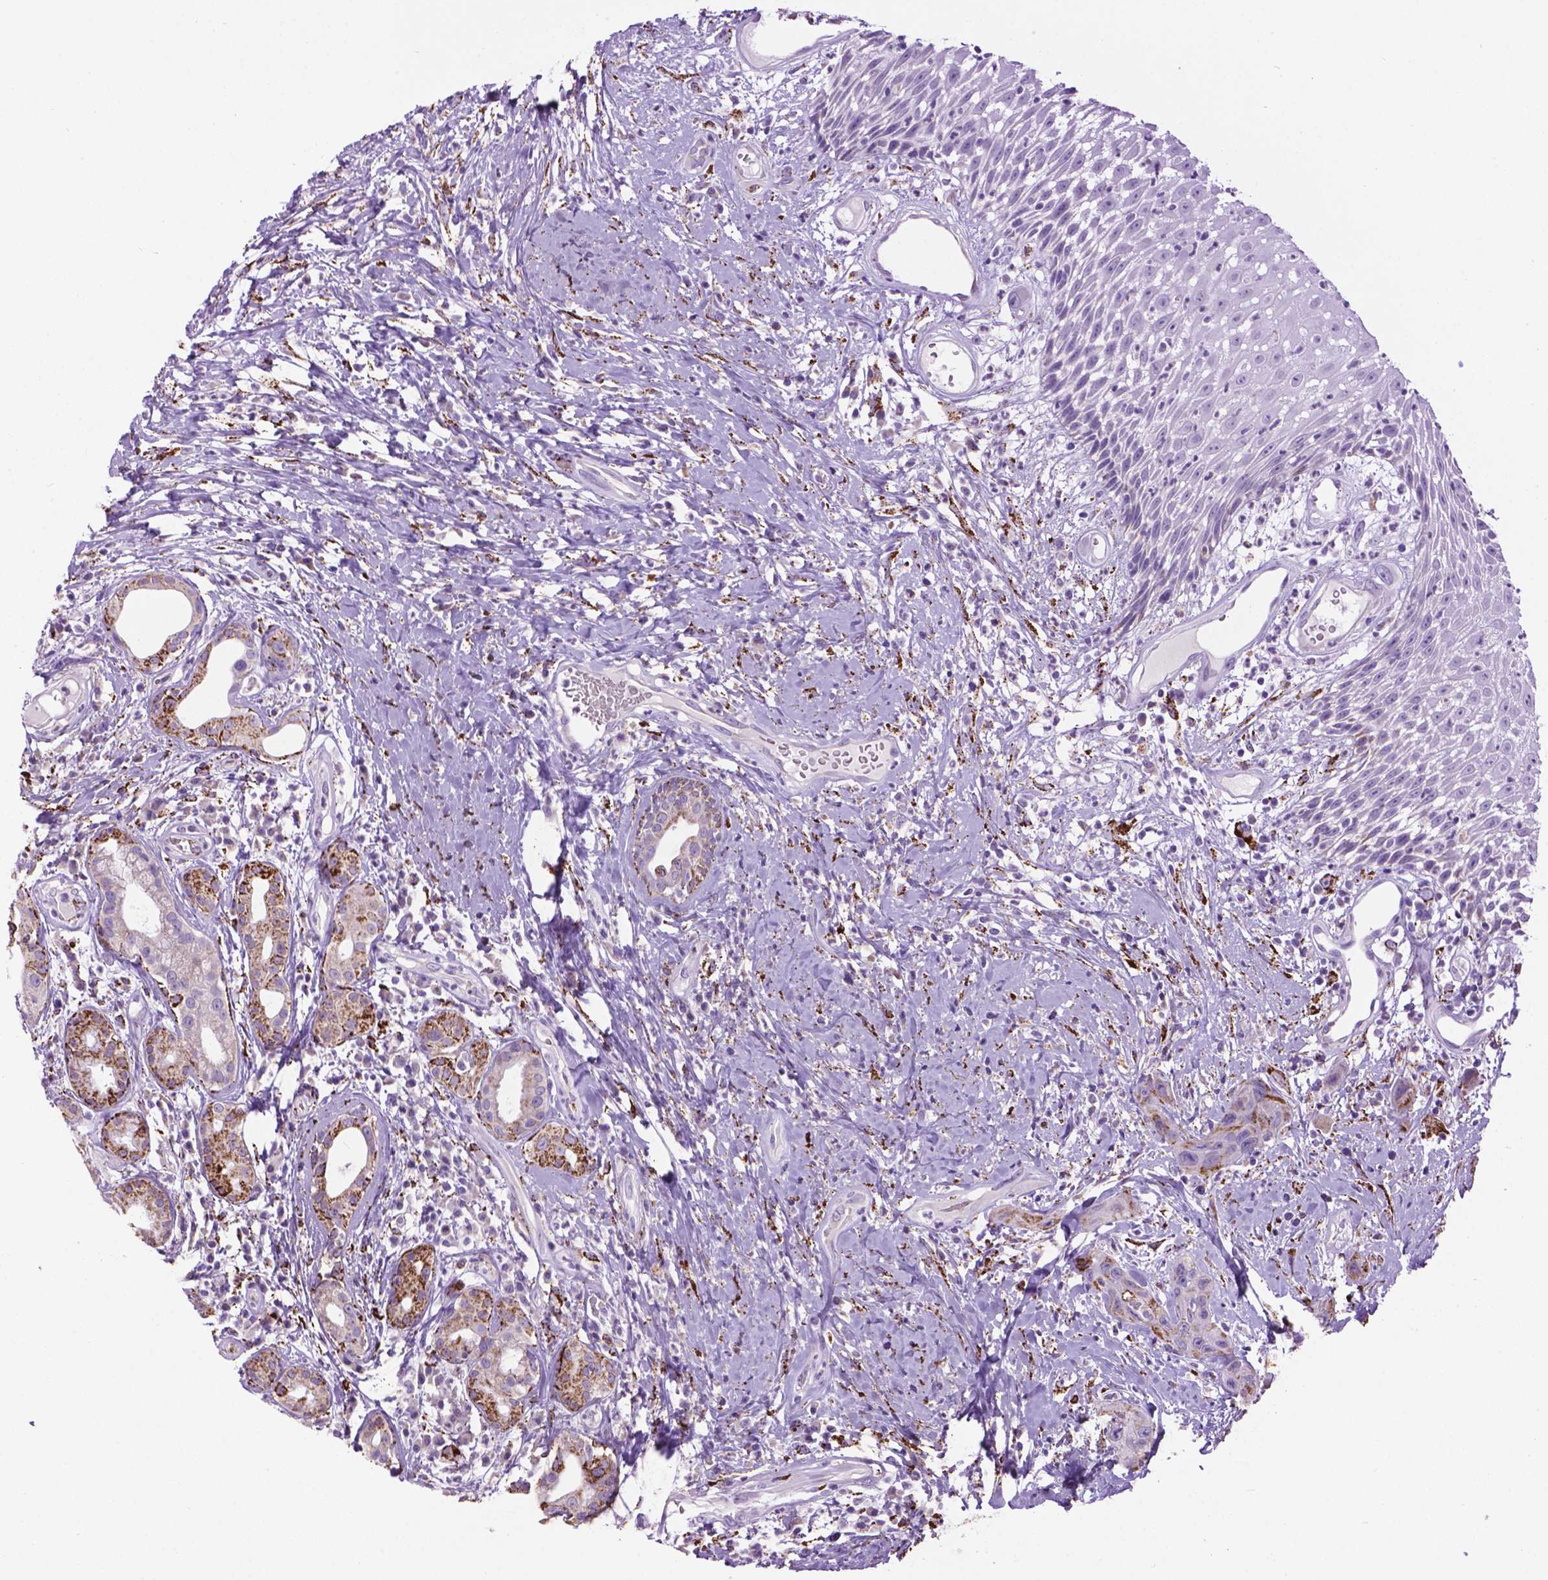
{"staining": {"intensity": "moderate", "quantity": "<25%", "location": "cytoplasmic/membranous"}, "tissue": "head and neck cancer", "cell_type": "Tumor cells", "image_type": "cancer", "snomed": [{"axis": "morphology", "description": "Squamous cell carcinoma, NOS"}, {"axis": "topography", "description": "Head-Neck"}], "caption": "A micrograph showing moderate cytoplasmic/membranous expression in approximately <25% of tumor cells in head and neck cancer (squamous cell carcinoma), as visualized by brown immunohistochemical staining.", "gene": "TMEM132E", "patient": {"sex": "male", "age": 57}}